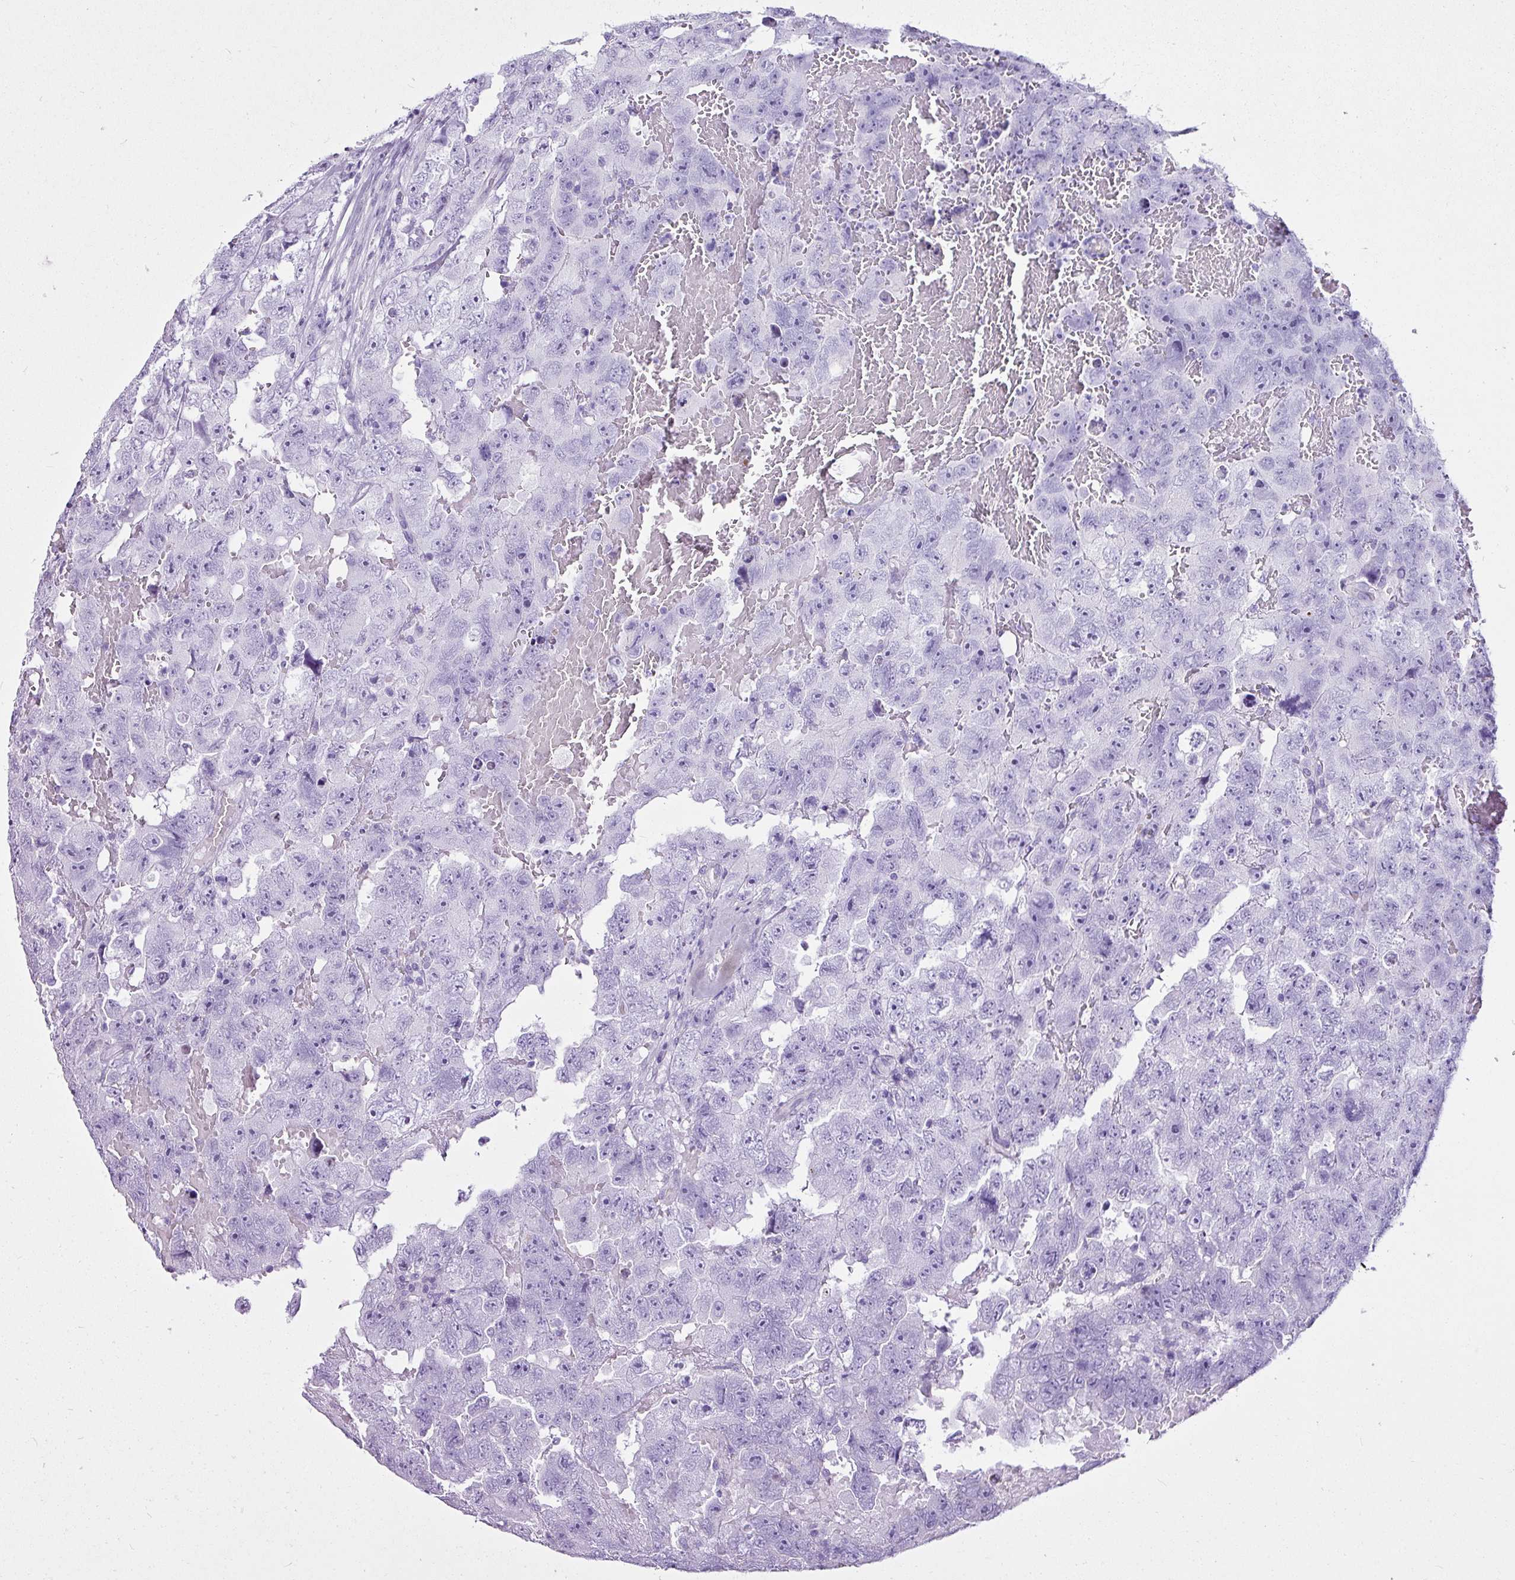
{"staining": {"intensity": "negative", "quantity": "none", "location": "none"}, "tissue": "testis cancer", "cell_type": "Tumor cells", "image_type": "cancer", "snomed": [{"axis": "morphology", "description": "Carcinoma, Embryonal, NOS"}, {"axis": "topography", "description": "Testis"}], "caption": "This is an IHC image of human testis cancer (embryonal carcinoma). There is no positivity in tumor cells.", "gene": "LILRB4", "patient": {"sex": "male", "age": 45}}